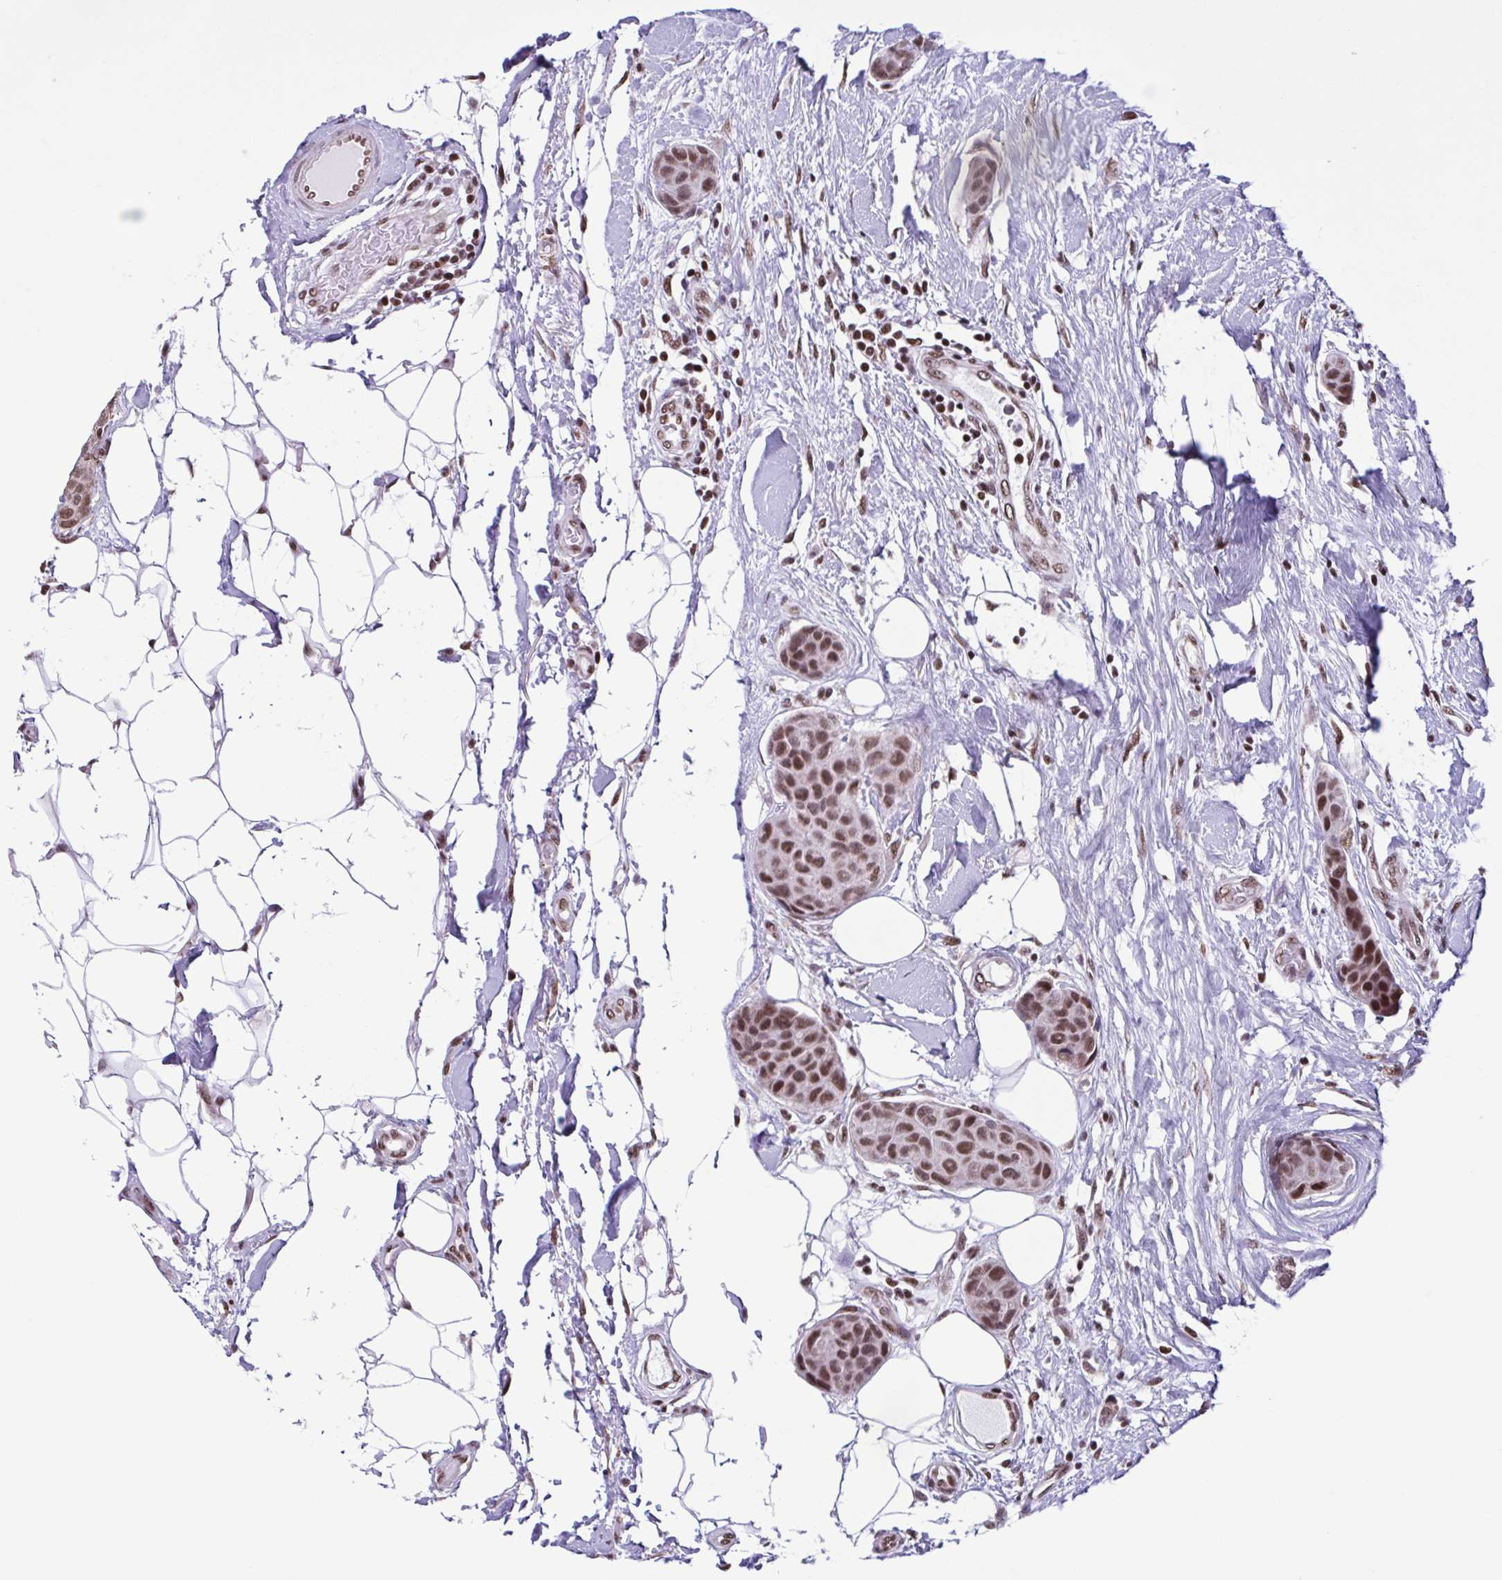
{"staining": {"intensity": "moderate", "quantity": ">75%", "location": "nuclear"}, "tissue": "breast cancer", "cell_type": "Tumor cells", "image_type": "cancer", "snomed": [{"axis": "morphology", "description": "Duct carcinoma"}, {"axis": "topography", "description": "Breast"}, {"axis": "topography", "description": "Lymph node"}], "caption": "Brown immunohistochemical staining in human breast cancer (intraductal carcinoma) displays moderate nuclear staining in about >75% of tumor cells. (DAB IHC with brightfield microscopy, high magnification).", "gene": "TIMM21", "patient": {"sex": "female", "age": 80}}